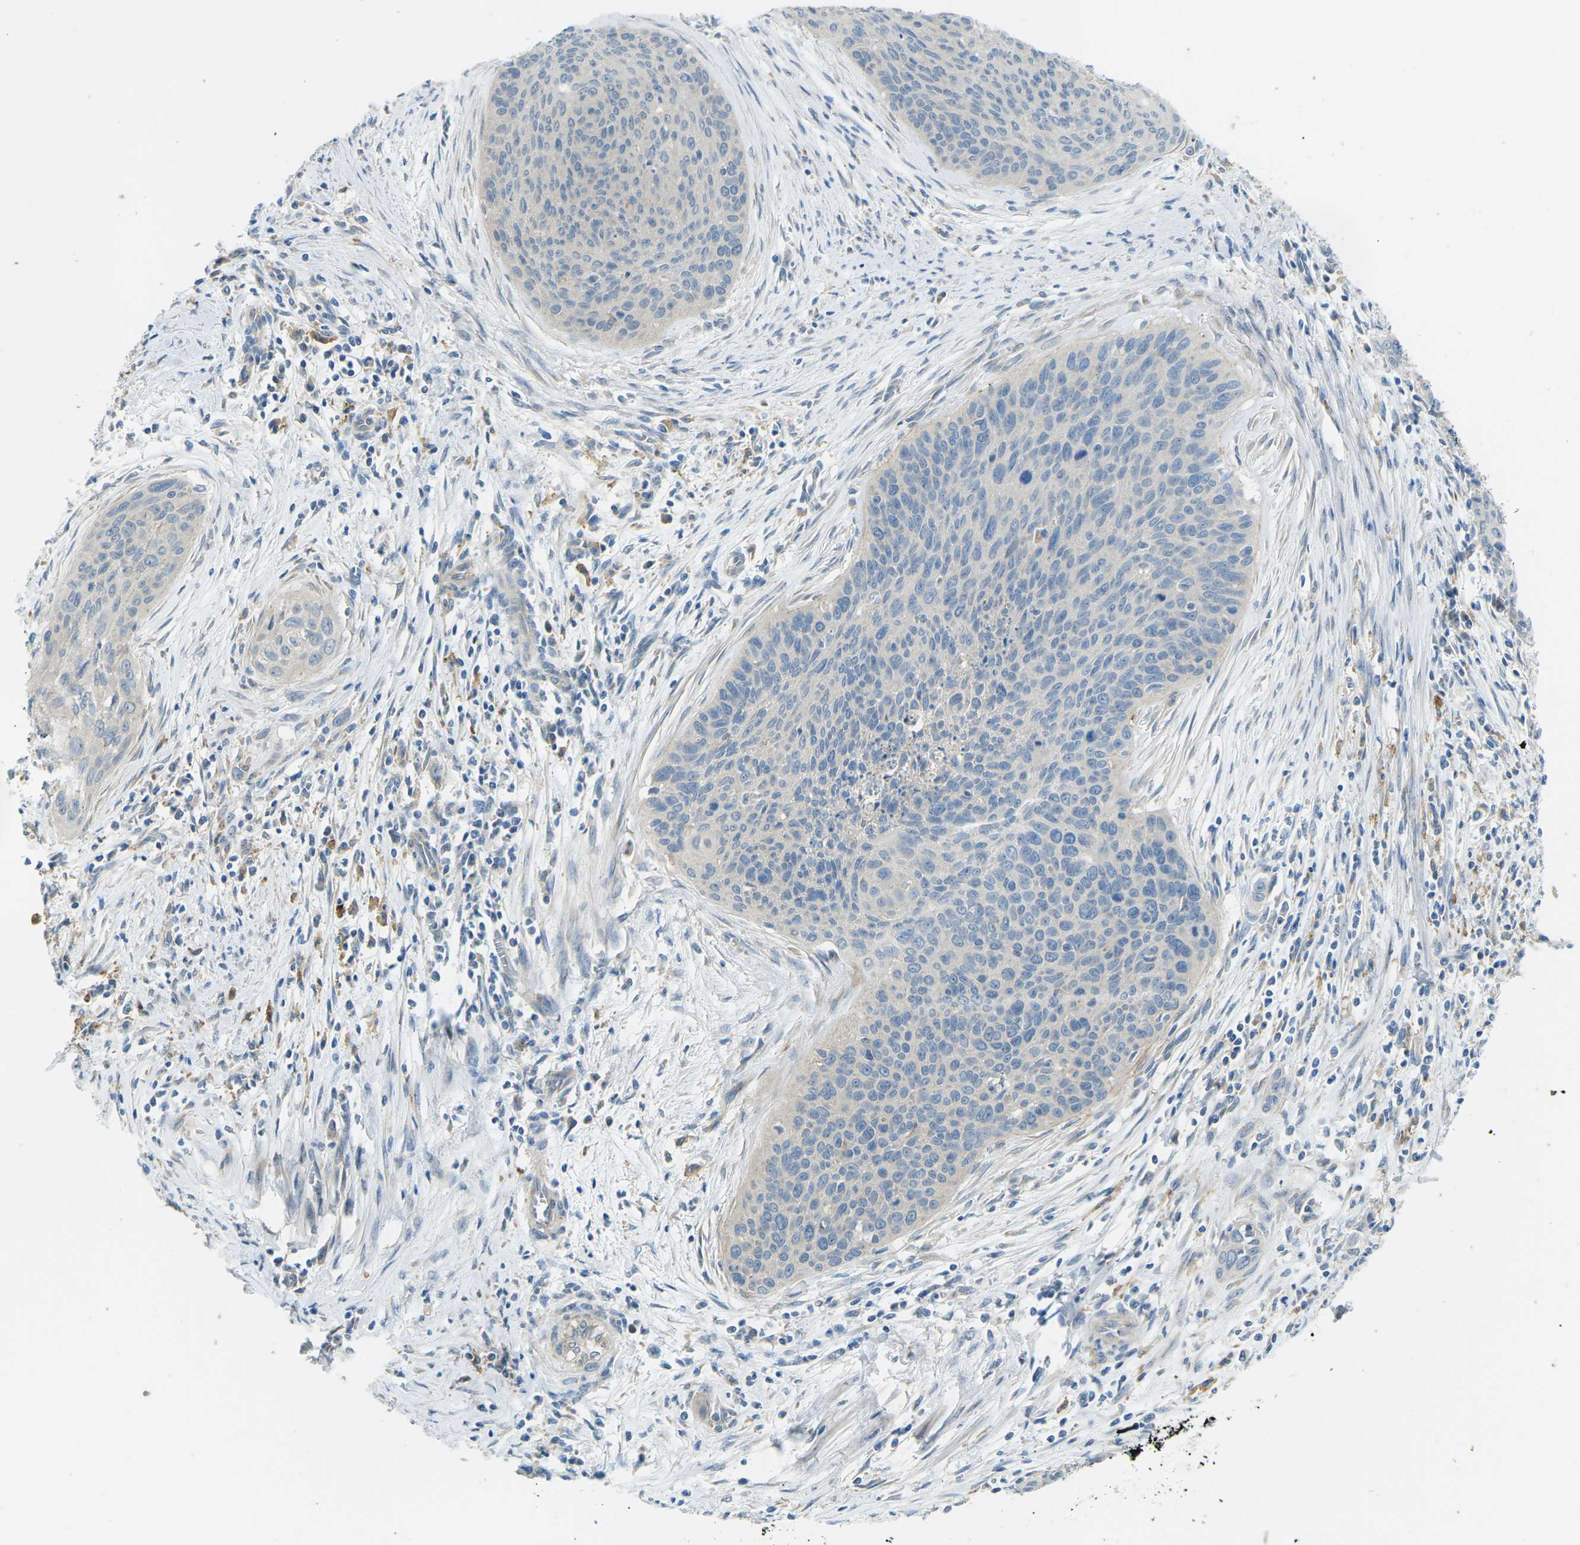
{"staining": {"intensity": "negative", "quantity": "none", "location": "none"}, "tissue": "cervical cancer", "cell_type": "Tumor cells", "image_type": "cancer", "snomed": [{"axis": "morphology", "description": "Squamous cell carcinoma, NOS"}, {"axis": "topography", "description": "Cervix"}], "caption": "Immunohistochemical staining of human cervical cancer (squamous cell carcinoma) displays no significant staining in tumor cells. Nuclei are stained in blue.", "gene": "MYLK4", "patient": {"sex": "female", "age": 55}}